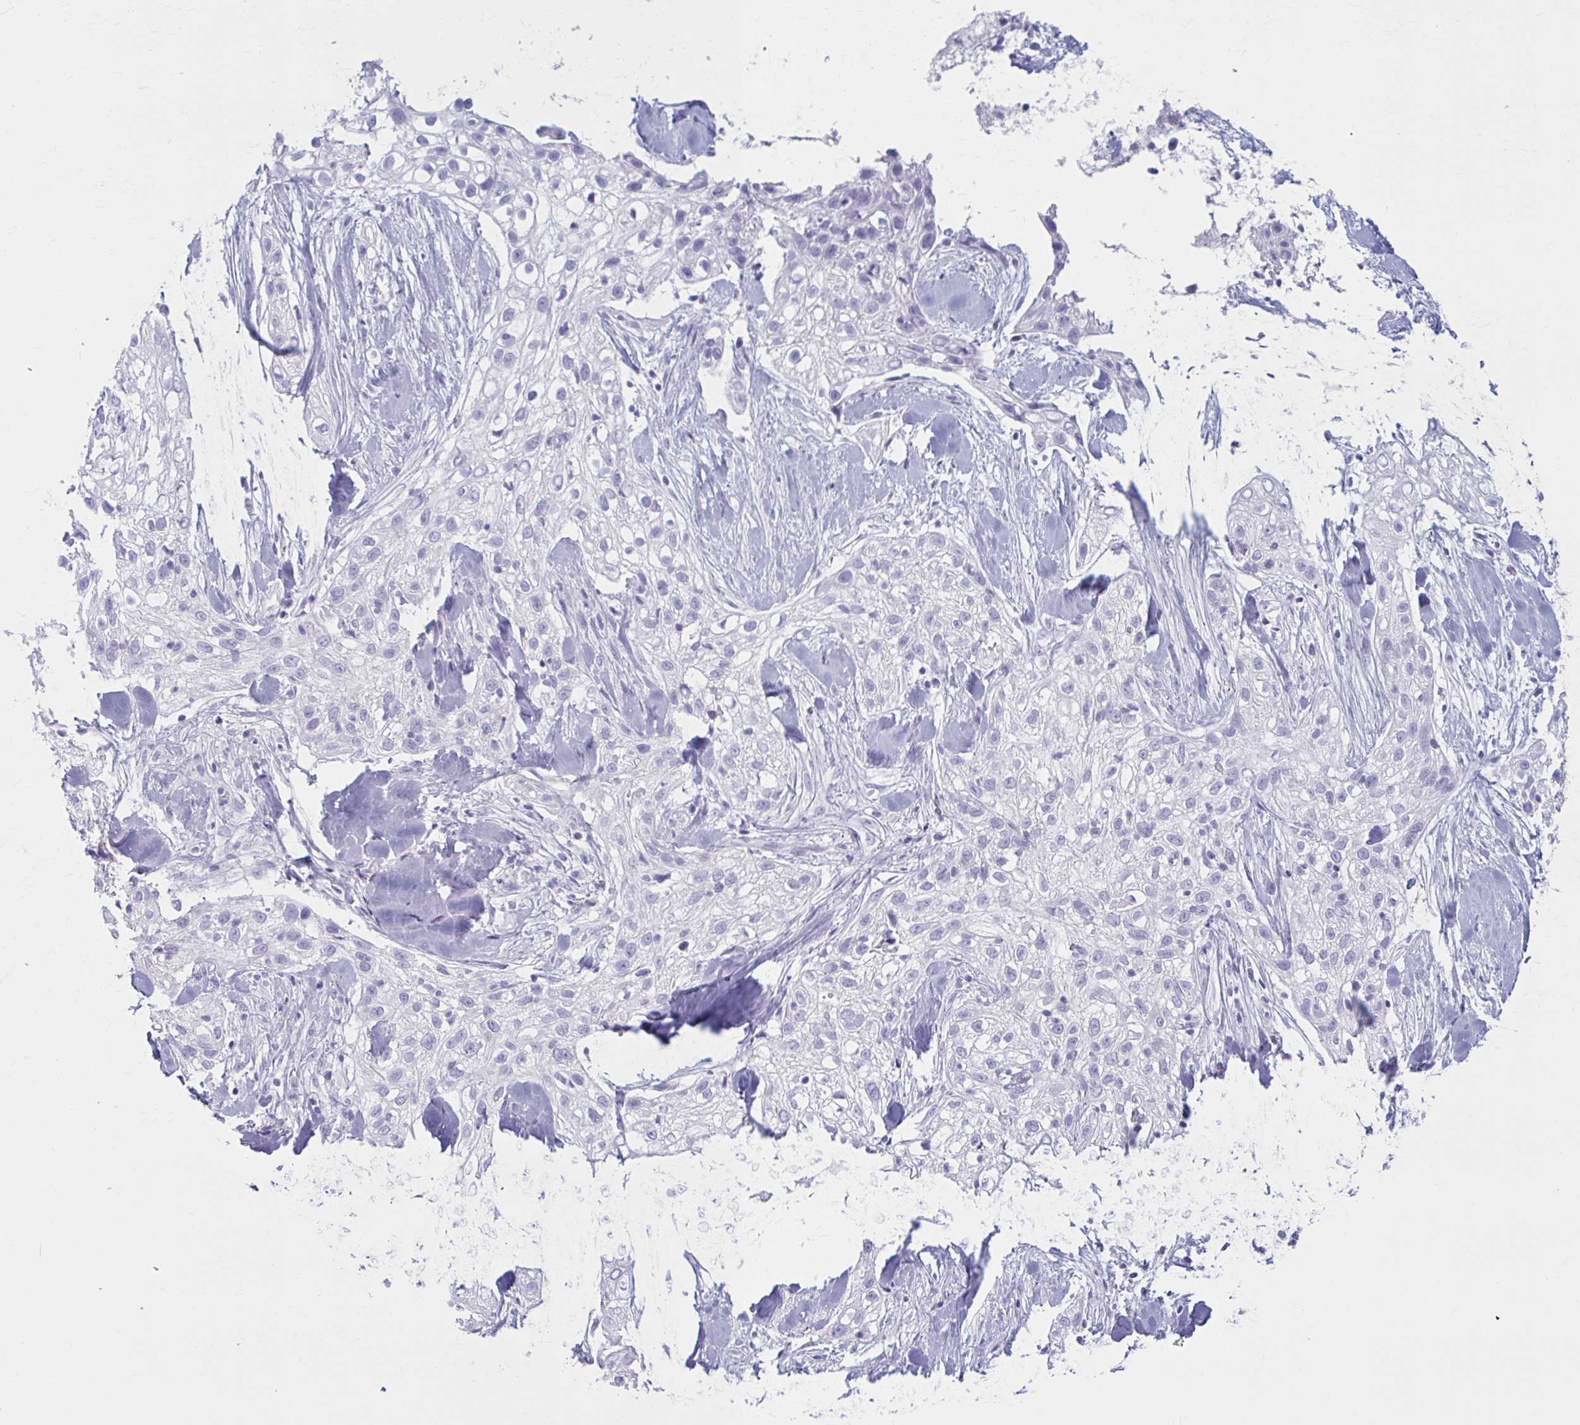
{"staining": {"intensity": "negative", "quantity": "none", "location": "none"}, "tissue": "skin cancer", "cell_type": "Tumor cells", "image_type": "cancer", "snomed": [{"axis": "morphology", "description": "Squamous cell carcinoma, NOS"}, {"axis": "topography", "description": "Skin"}], "caption": "This is an immunohistochemistry (IHC) photomicrograph of skin cancer. There is no positivity in tumor cells.", "gene": "LDLRAP1", "patient": {"sex": "male", "age": 82}}